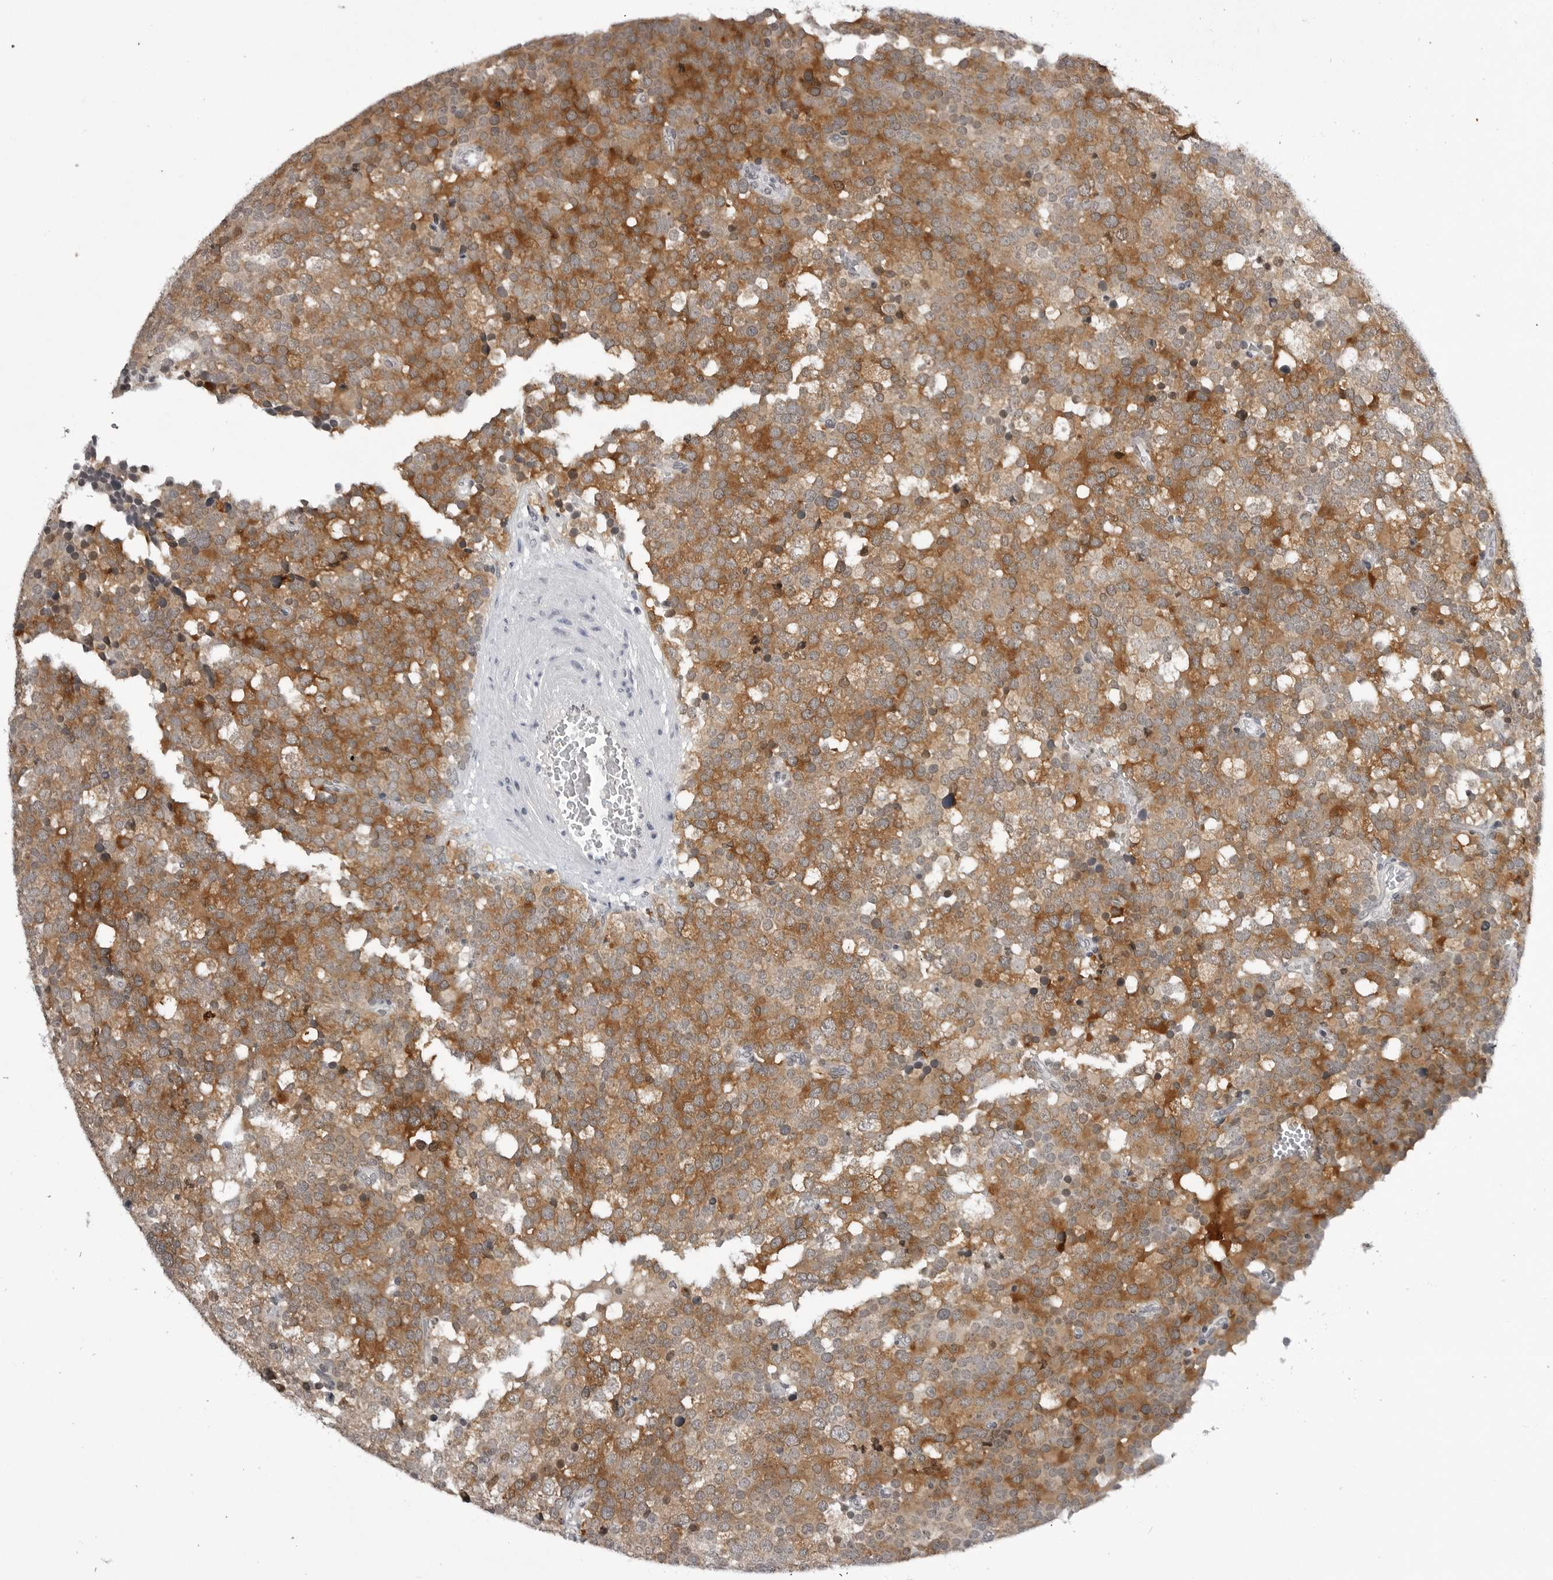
{"staining": {"intensity": "moderate", "quantity": ">75%", "location": "cytoplasmic/membranous"}, "tissue": "testis cancer", "cell_type": "Tumor cells", "image_type": "cancer", "snomed": [{"axis": "morphology", "description": "Seminoma, NOS"}, {"axis": "topography", "description": "Testis"}], "caption": "Human seminoma (testis) stained for a protein (brown) shows moderate cytoplasmic/membranous positive staining in approximately >75% of tumor cells.", "gene": "RRM1", "patient": {"sex": "male", "age": 71}}